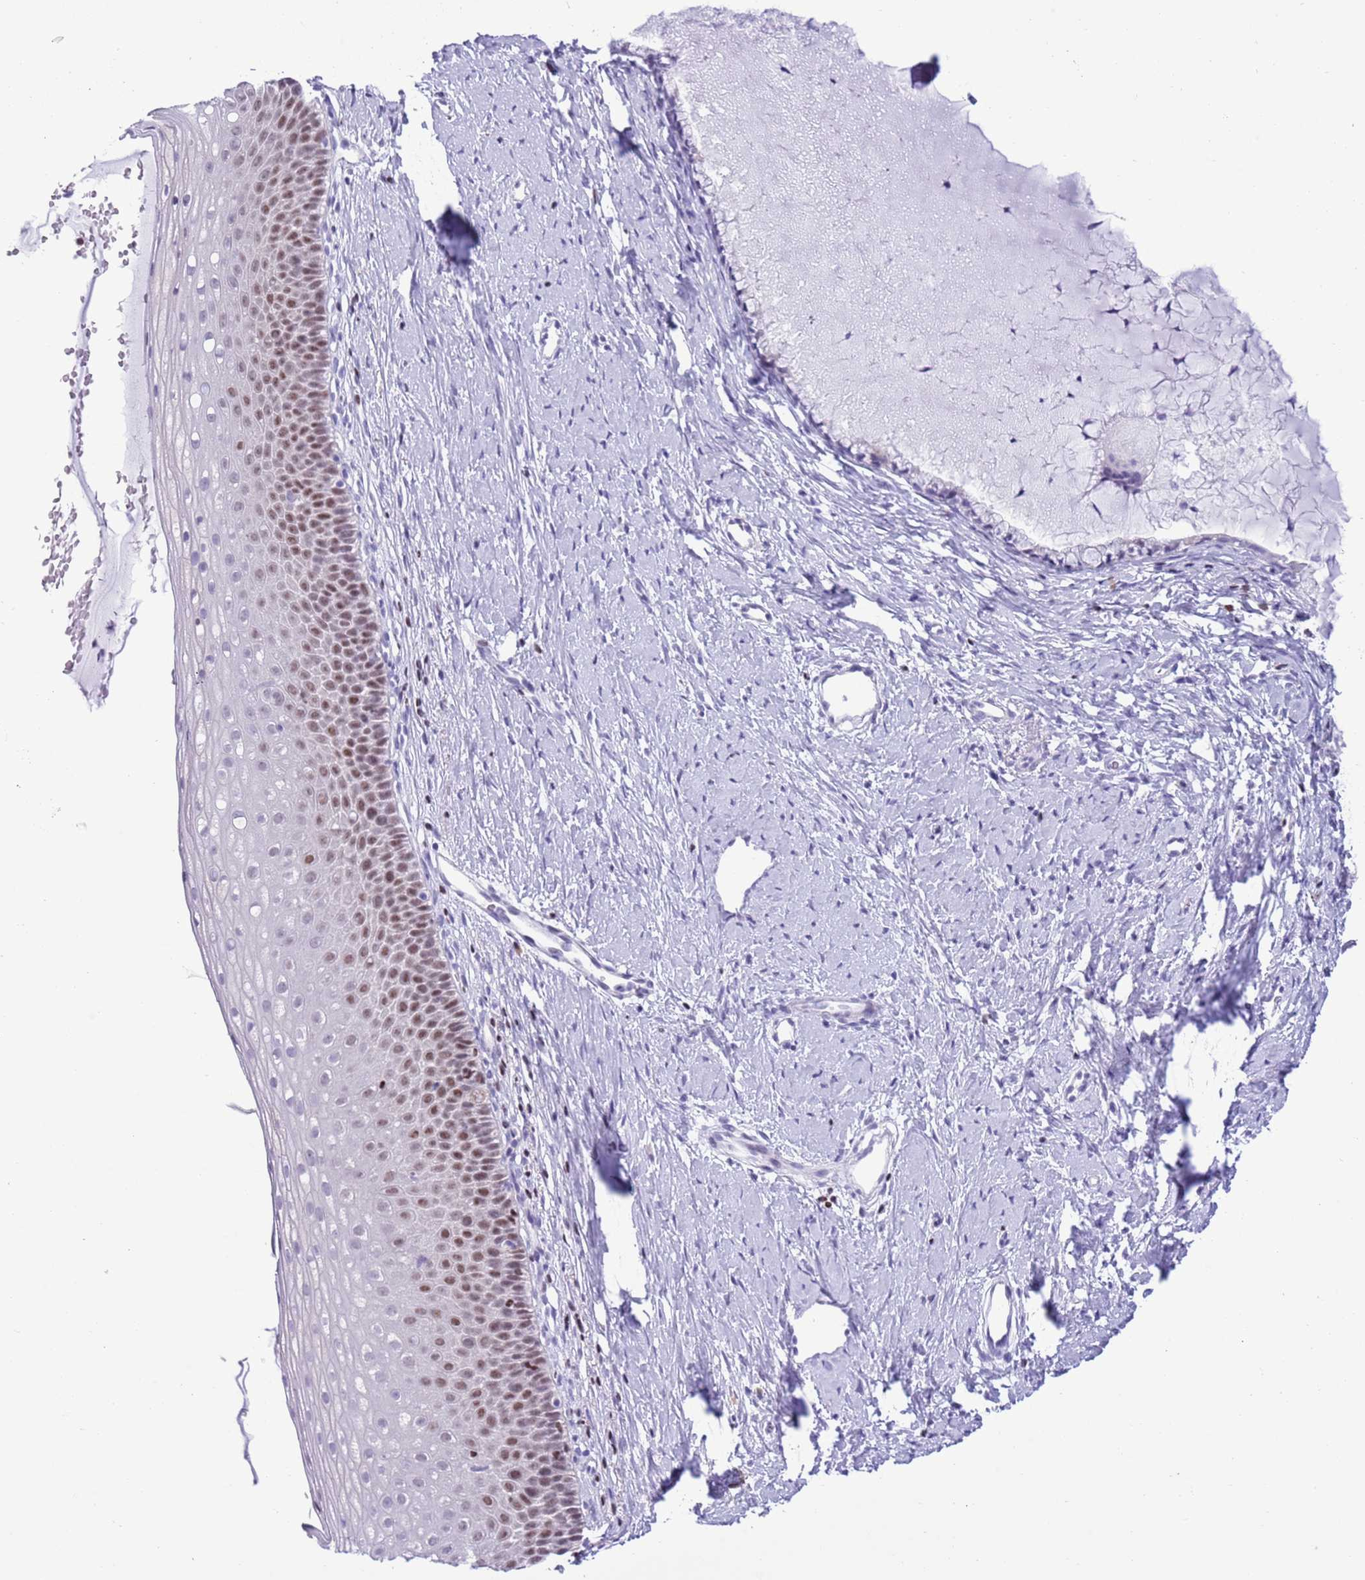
{"staining": {"intensity": "negative", "quantity": "none", "location": "none"}, "tissue": "cervix", "cell_type": "Glandular cells", "image_type": "normal", "snomed": [{"axis": "morphology", "description": "Normal tissue, NOS"}, {"axis": "topography", "description": "Cervix"}], "caption": "This is a photomicrograph of immunohistochemistry (IHC) staining of benign cervix, which shows no staining in glandular cells.", "gene": "BCL11B", "patient": {"sex": "female", "age": 57}}